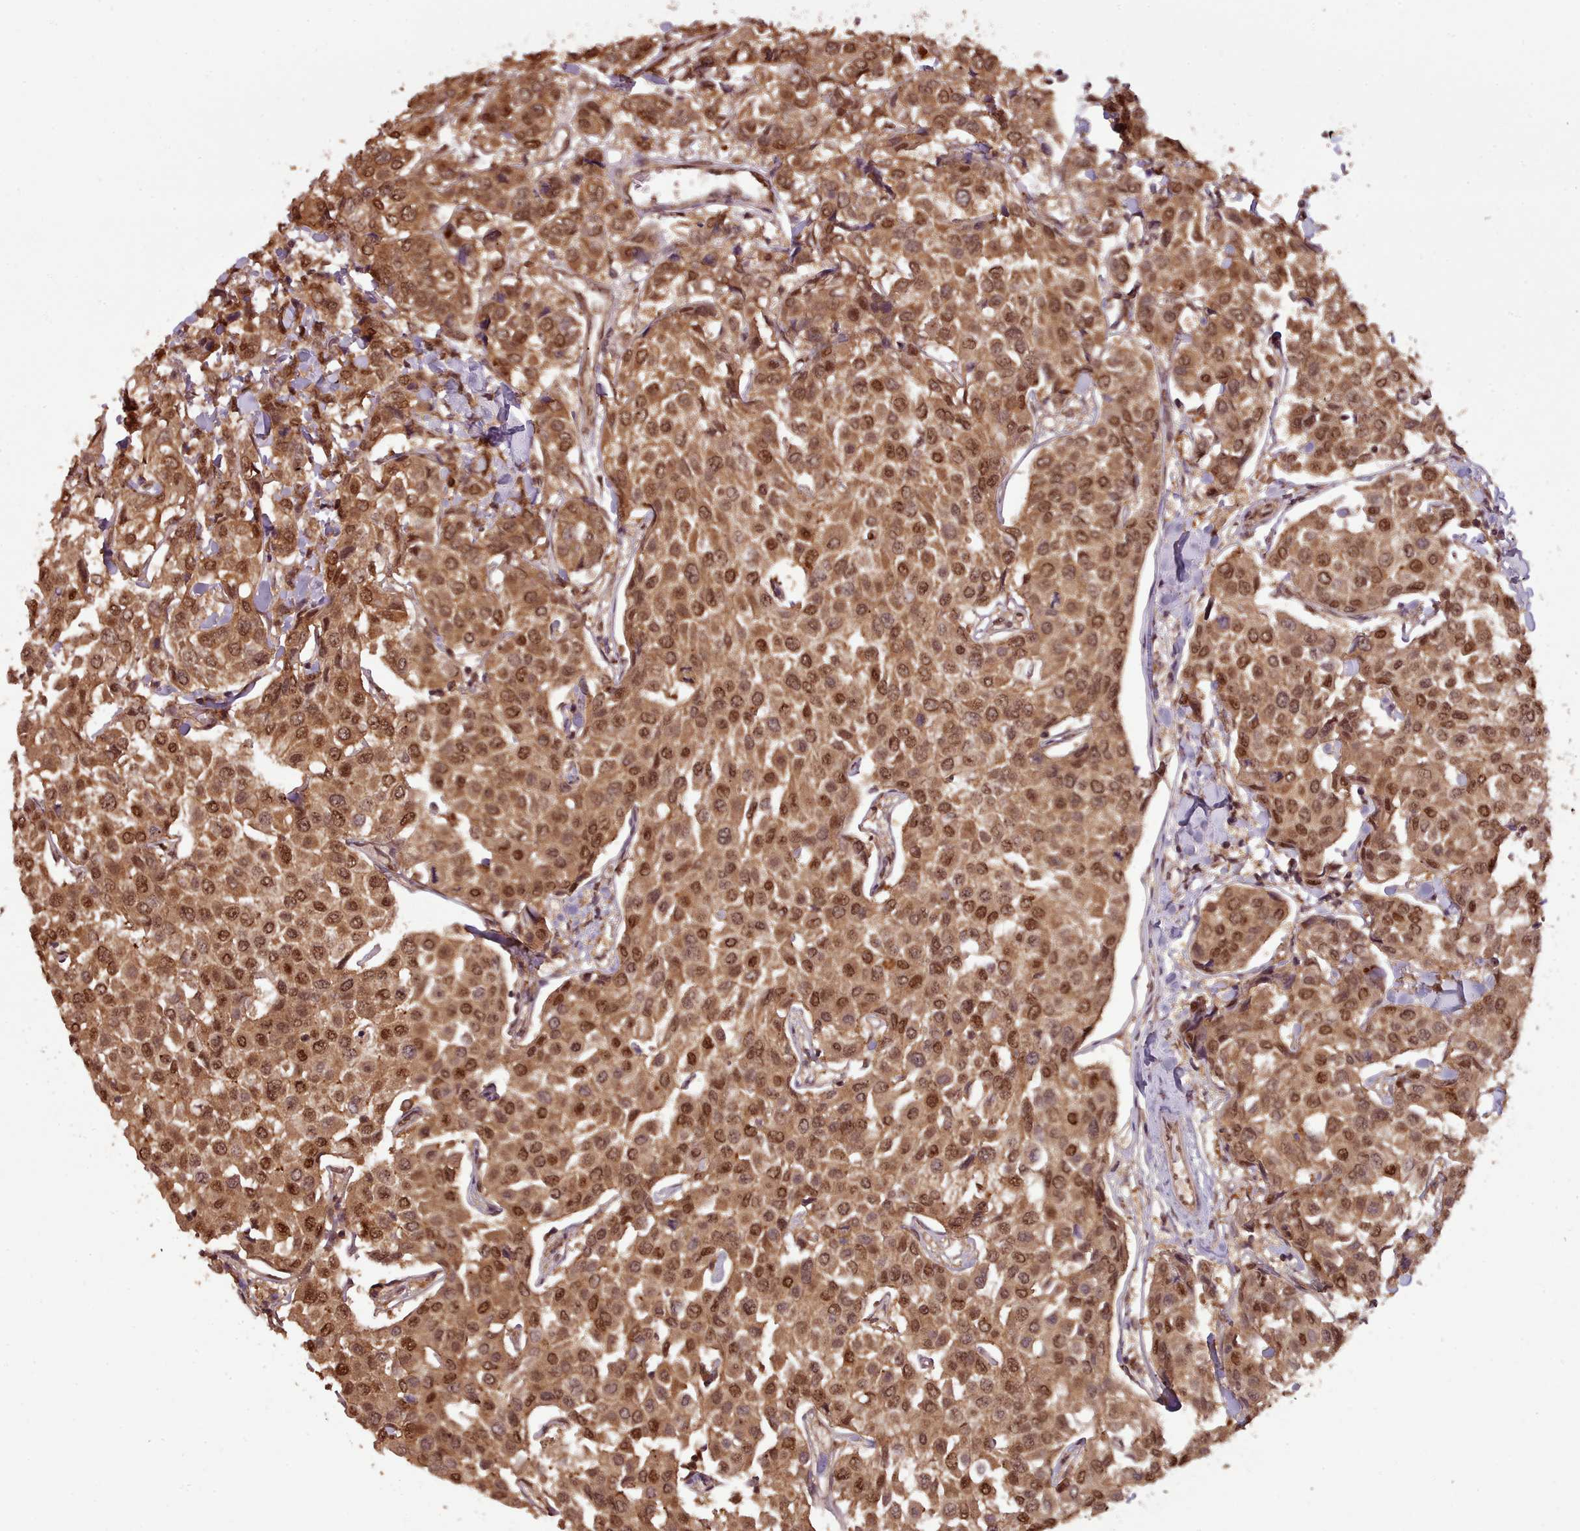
{"staining": {"intensity": "moderate", "quantity": ">75%", "location": "cytoplasmic/membranous,nuclear"}, "tissue": "breast cancer", "cell_type": "Tumor cells", "image_type": "cancer", "snomed": [{"axis": "morphology", "description": "Duct carcinoma"}, {"axis": "topography", "description": "Breast"}], "caption": "IHC (DAB (3,3'-diaminobenzidine)) staining of human breast cancer (intraductal carcinoma) exhibits moderate cytoplasmic/membranous and nuclear protein staining in approximately >75% of tumor cells.", "gene": "RPS27A", "patient": {"sex": "female", "age": 55}}